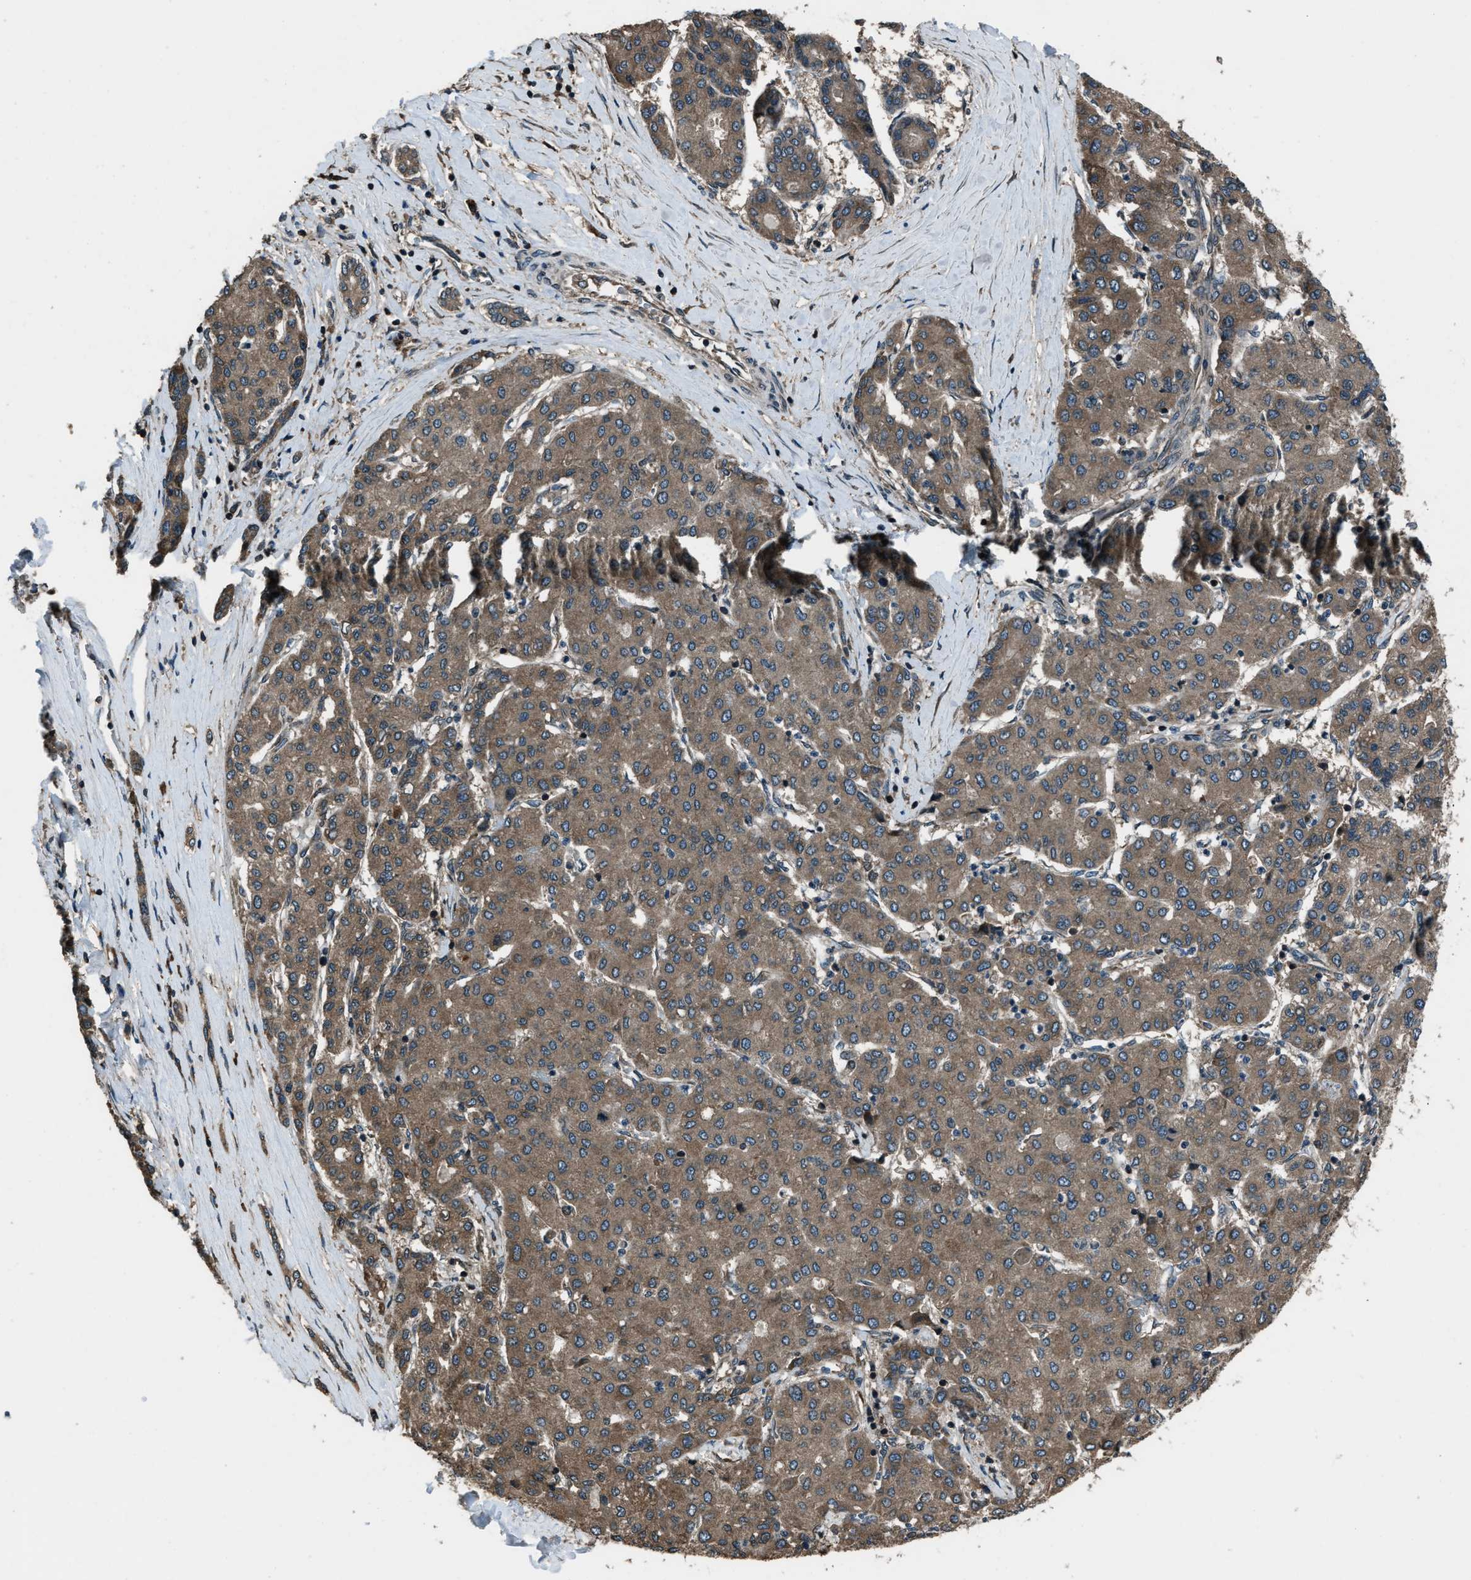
{"staining": {"intensity": "moderate", "quantity": ">75%", "location": "cytoplasmic/membranous"}, "tissue": "liver cancer", "cell_type": "Tumor cells", "image_type": "cancer", "snomed": [{"axis": "morphology", "description": "Carcinoma, Hepatocellular, NOS"}, {"axis": "topography", "description": "Liver"}], "caption": "Human hepatocellular carcinoma (liver) stained with a brown dye reveals moderate cytoplasmic/membranous positive expression in approximately >75% of tumor cells.", "gene": "TRIM4", "patient": {"sex": "male", "age": 65}}